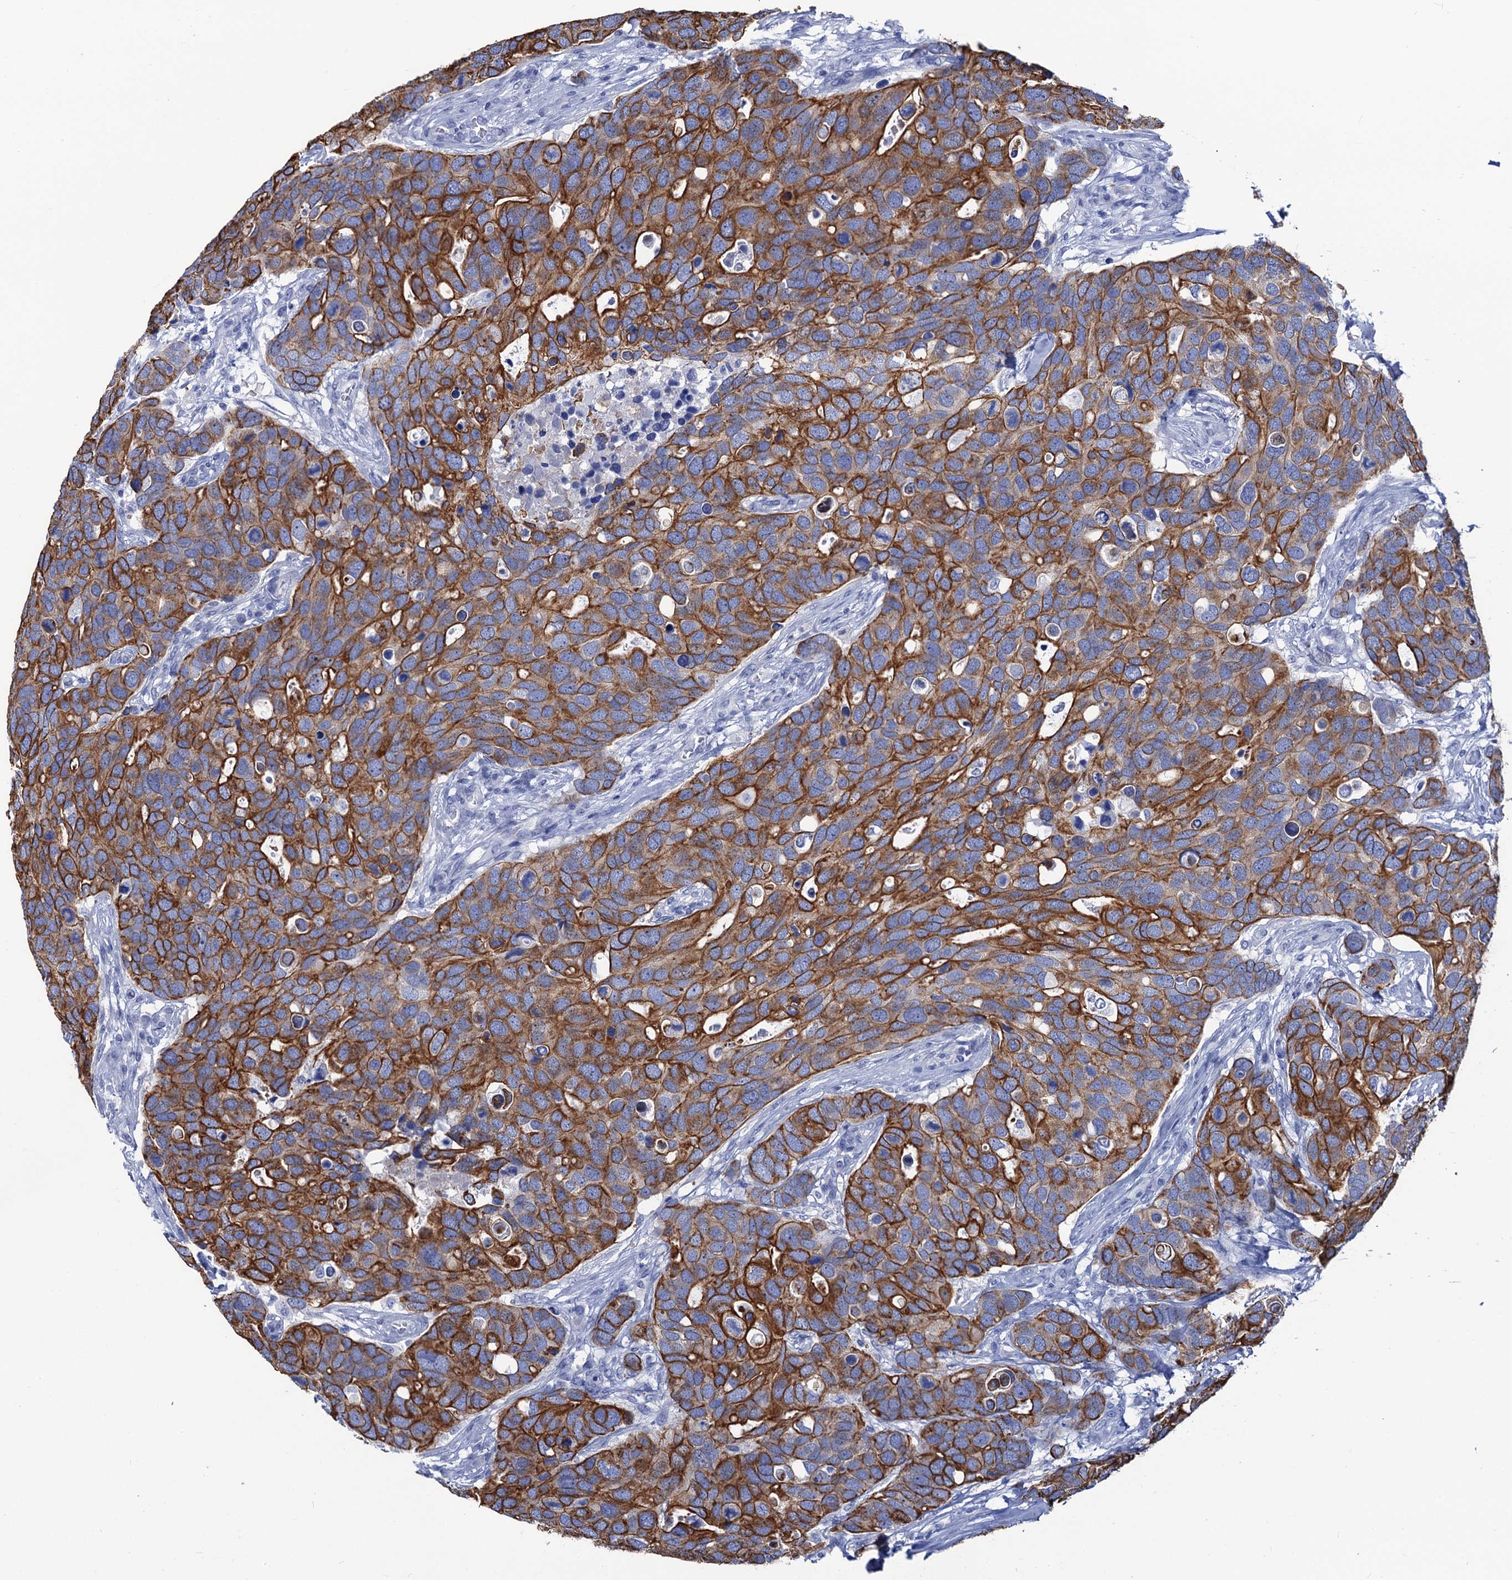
{"staining": {"intensity": "strong", "quantity": ">75%", "location": "cytoplasmic/membranous"}, "tissue": "breast cancer", "cell_type": "Tumor cells", "image_type": "cancer", "snomed": [{"axis": "morphology", "description": "Duct carcinoma"}, {"axis": "topography", "description": "Breast"}], "caption": "Immunohistochemistry micrograph of neoplastic tissue: breast intraductal carcinoma stained using immunohistochemistry (IHC) displays high levels of strong protein expression localized specifically in the cytoplasmic/membranous of tumor cells, appearing as a cytoplasmic/membranous brown color.", "gene": "RAB3IP", "patient": {"sex": "female", "age": 83}}